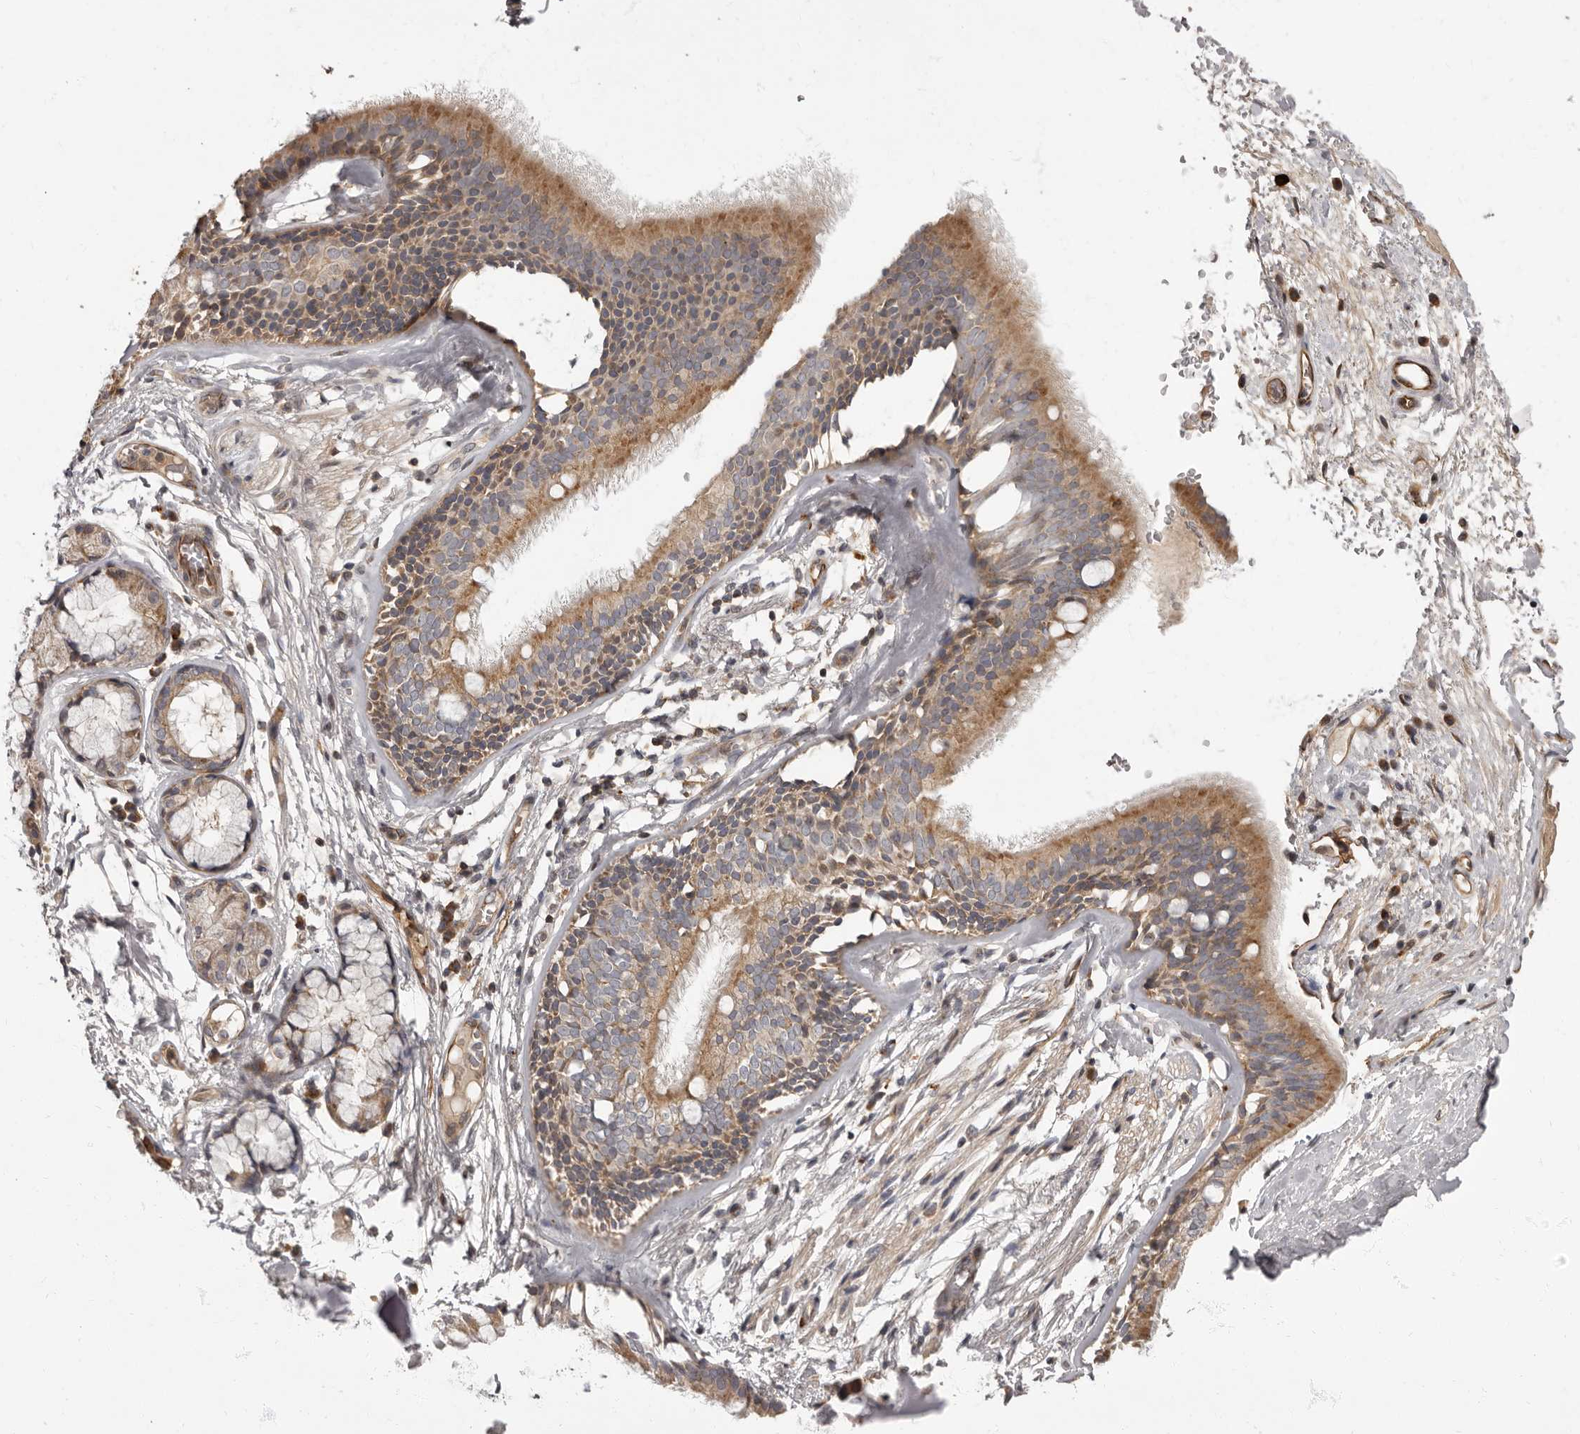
{"staining": {"intensity": "weak", "quantity": ">75%", "location": "cytoplasmic/membranous"}, "tissue": "adipose tissue", "cell_type": "Adipocytes", "image_type": "normal", "snomed": [{"axis": "morphology", "description": "Normal tissue, NOS"}, {"axis": "topography", "description": "Cartilage tissue"}], "caption": "Immunohistochemistry of normal human adipose tissue shows low levels of weak cytoplasmic/membranous positivity in approximately >75% of adipocytes.", "gene": "ADCY2", "patient": {"sex": "female", "age": 63}}